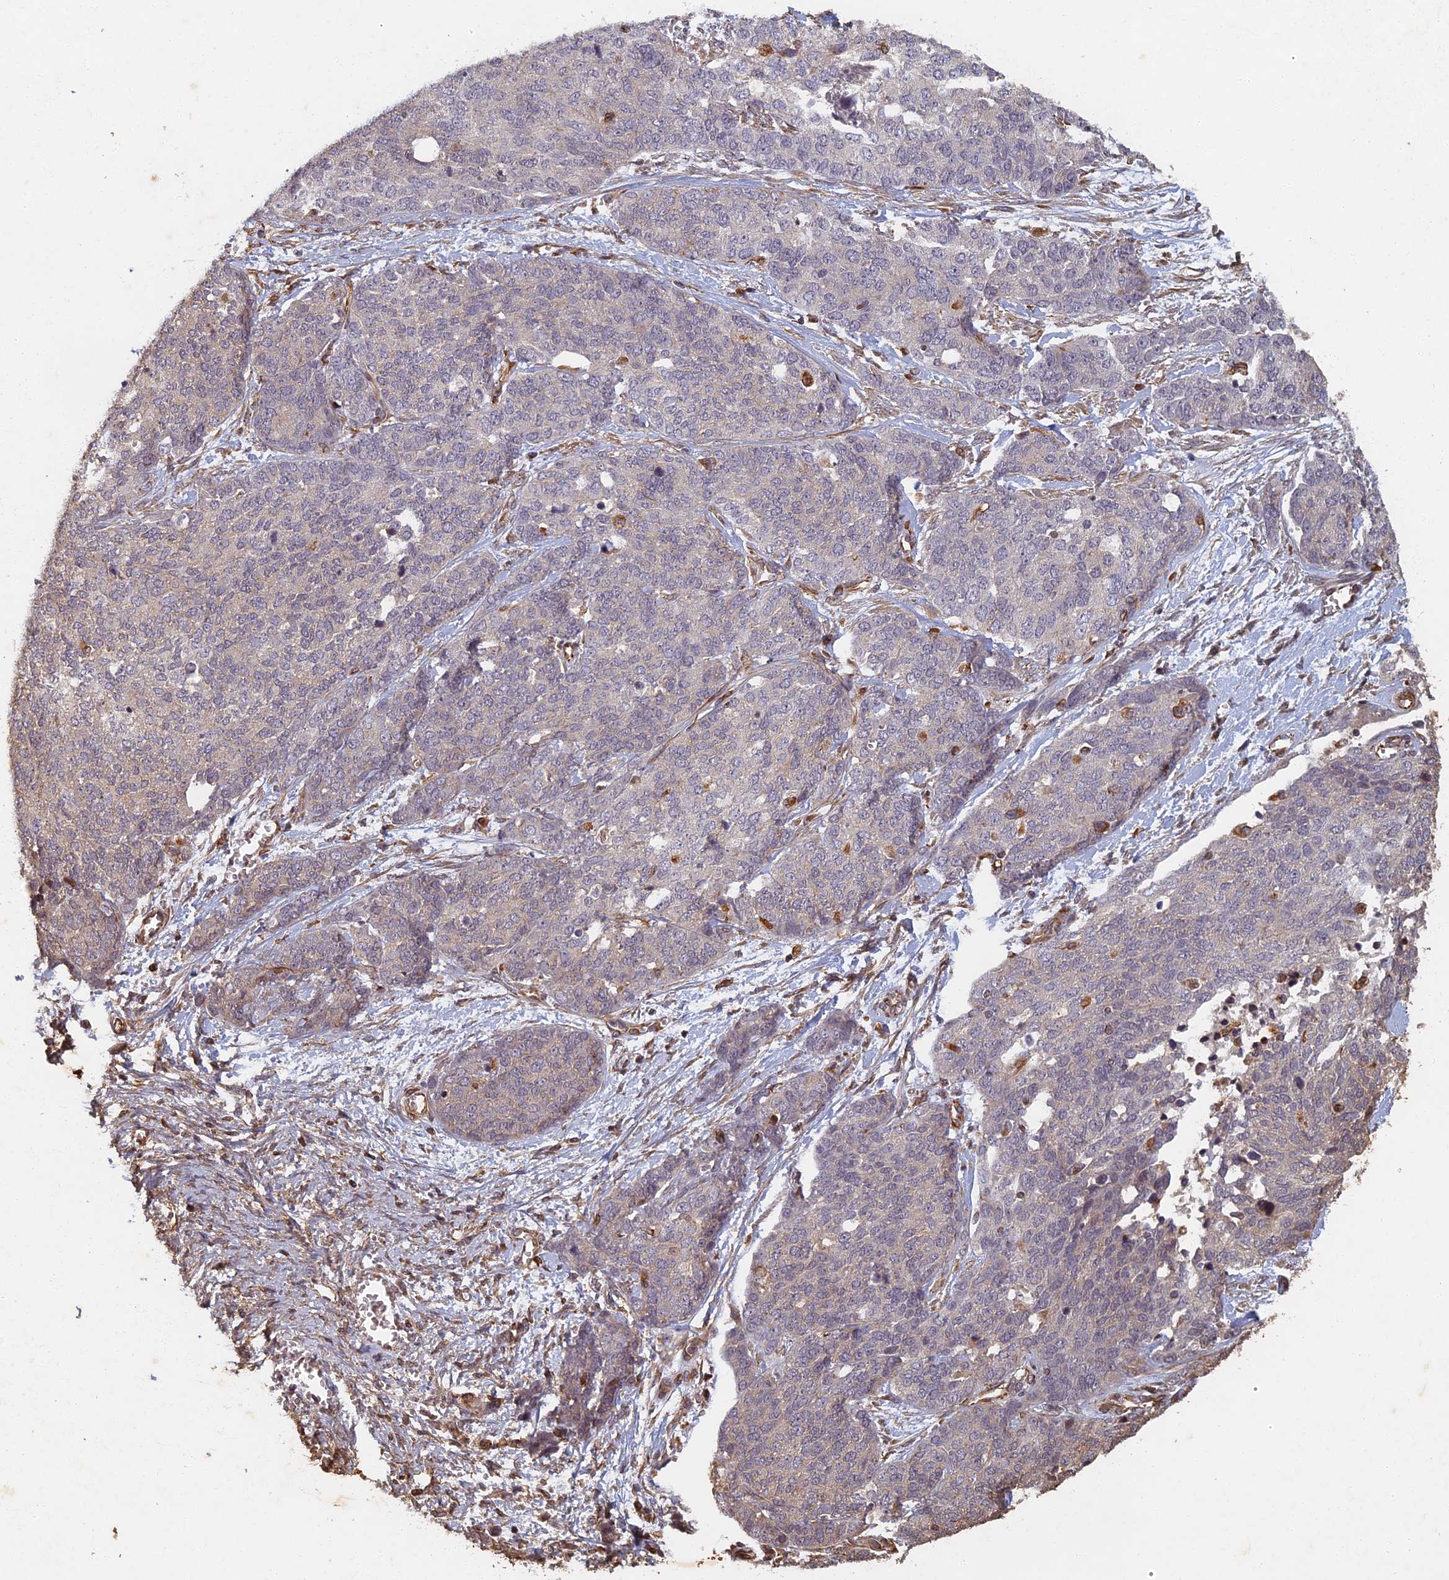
{"staining": {"intensity": "negative", "quantity": "none", "location": "none"}, "tissue": "ovarian cancer", "cell_type": "Tumor cells", "image_type": "cancer", "snomed": [{"axis": "morphology", "description": "Cystadenocarcinoma, serous, NOS"}, {"axis": "topography", "description": "Ovary"}], "caption": "Immunohistochemistry image of human ovarian serous cystadenocarcinoma stained for a protein (brown), which demonstrates no positivity in tumor cells. Brightfield microscopy of immunohistochemistry (IHC) stained with DAB (brown) and hematoxylin (blue), captured at high magnification.", "gene": "ABCB10", "patient": {"sex": "female", "age": 44}}